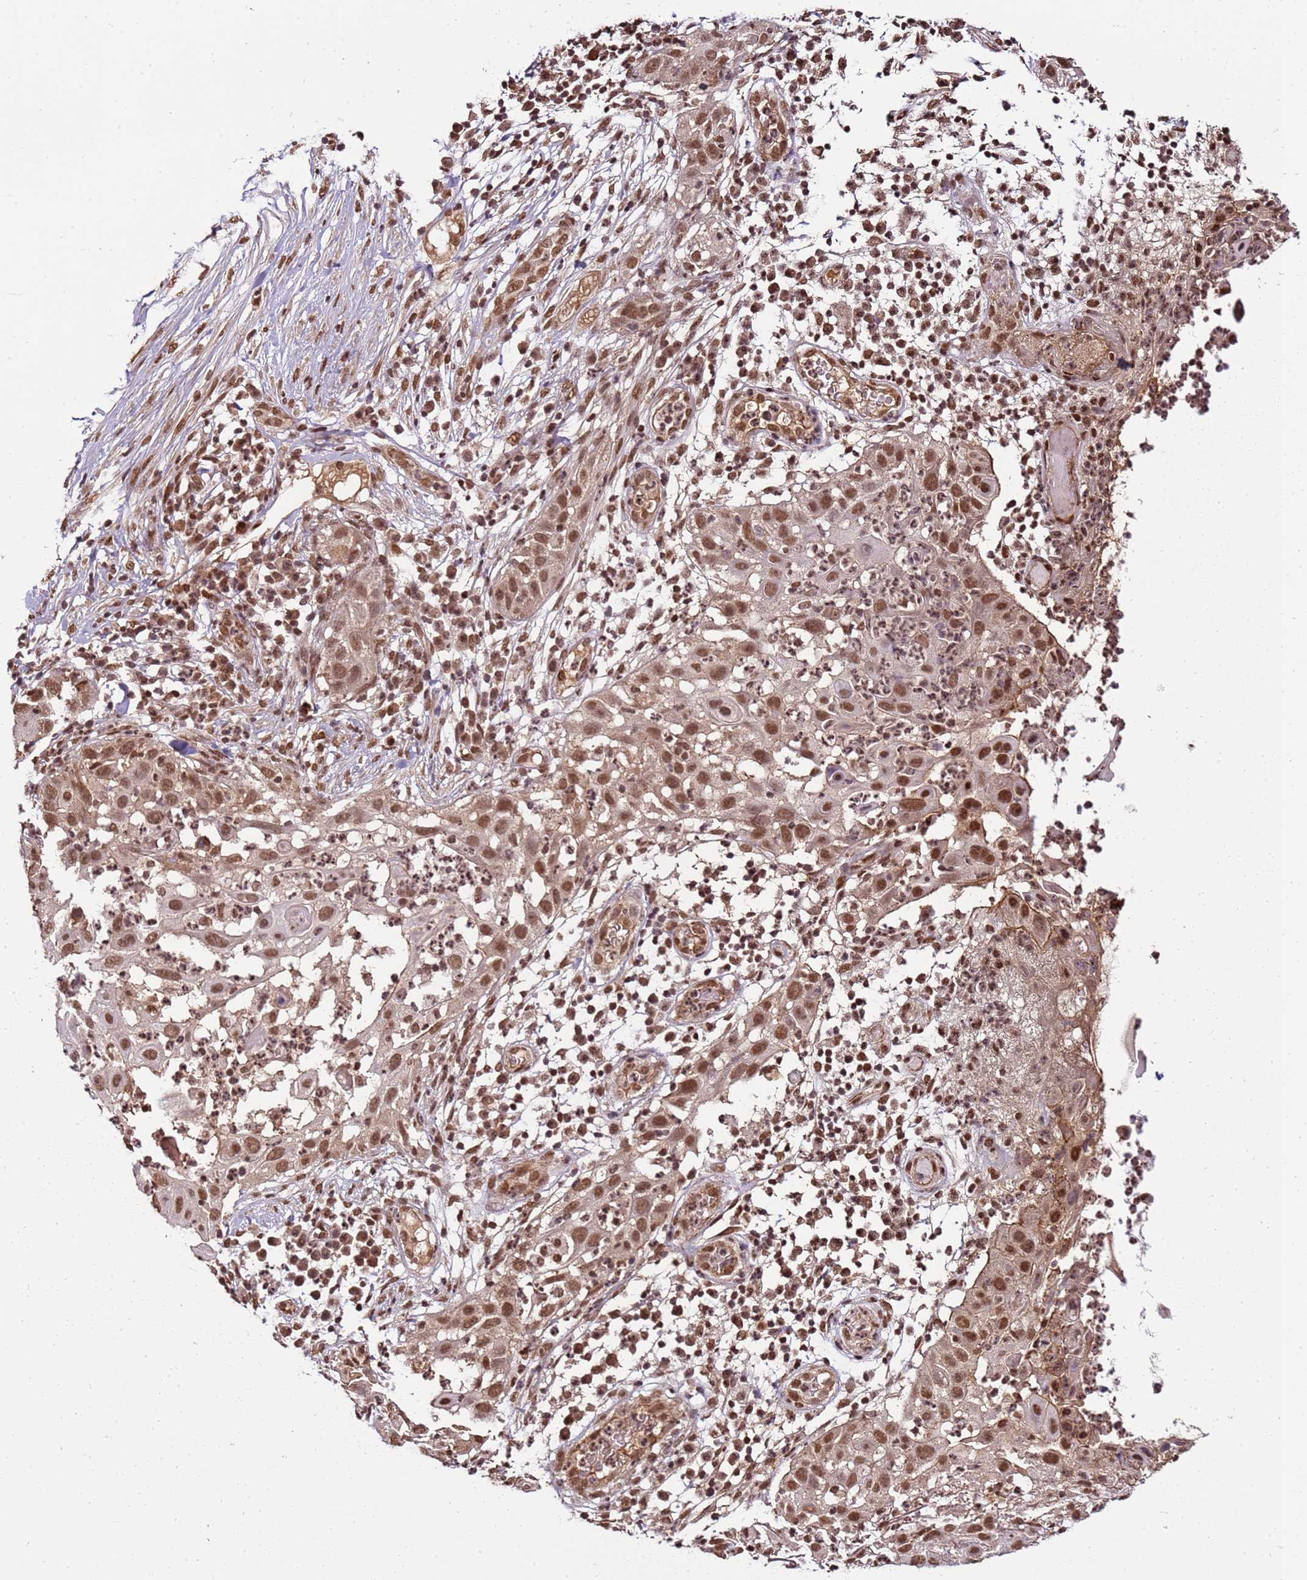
{"staining": {"intensity": "moderate", "quantity": ">75%", "location": "nuclear"}, "tissue": "skin cancer", "cell_type": "Tumor cells", "image_type": "cancer", "snomed": [{"axis": "morphology", "description": "Squamous cell carcinoma, NOS"}, {"axis": "topography", "description": "Skin"}], "caption": "Protein expression analysis of skin cancer shows moderate nuclear expression in approximately >75% of tumor cells. Using DAB (3,3'-diaminobenzidine) (brown) and hematoxylin (blue) stains, captured at high magnification using brightfield microscopy.", "gene": "ZBTB12", "patient": {"sex": "female", "age": 44}}